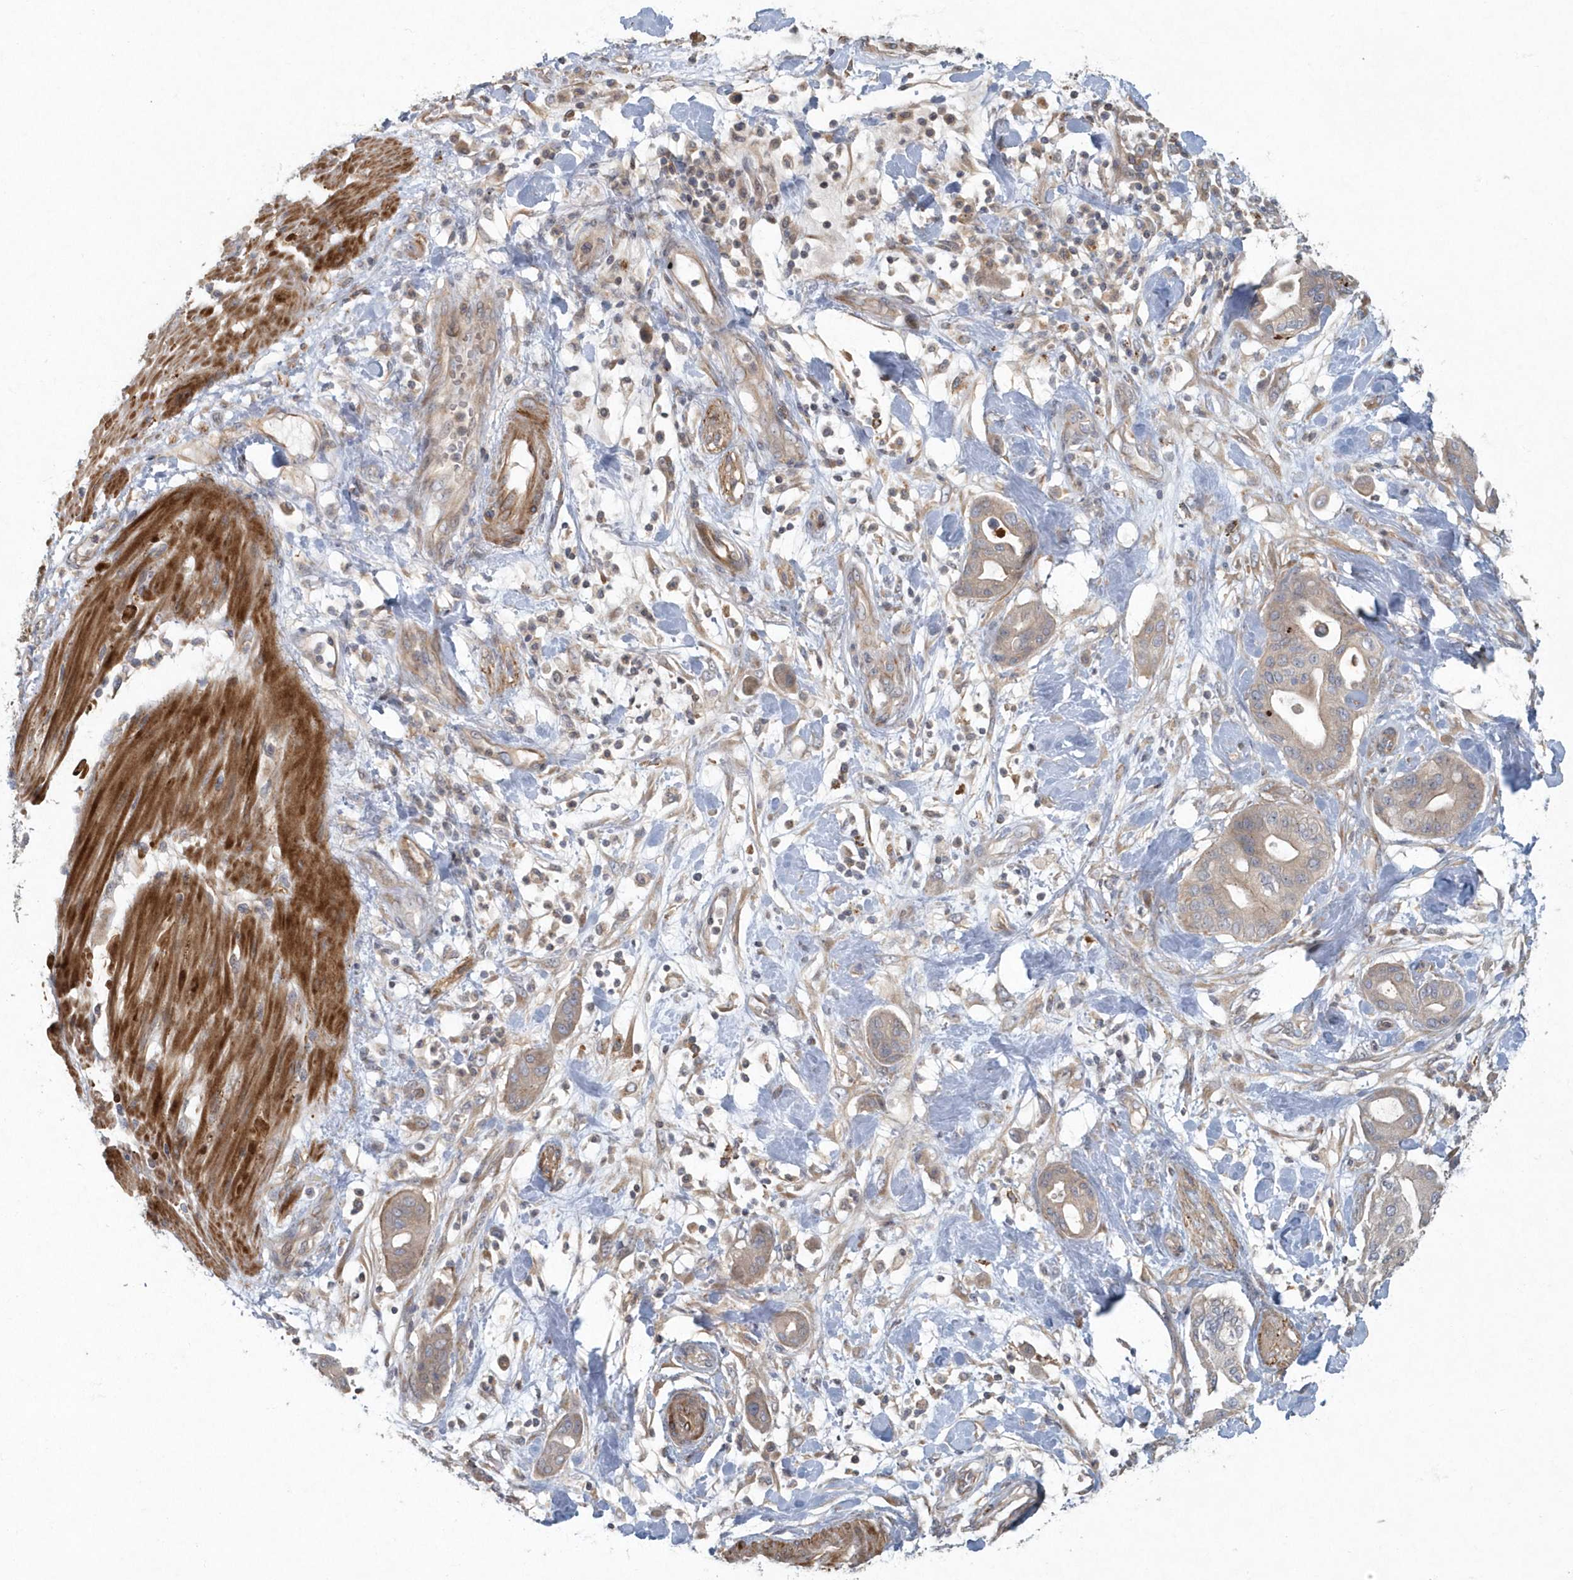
{"staining": {"intensity": "weak", "quantity": "<25%", "location": "cytoplasmic/membranous"}, "tissue": "pancreatic cancer", "cell_type": "Tumor cells", "image_type": "cancer", "snomed": [{"axis": "morphology", "description": "Adenocarcinoma, NOS"}, {"axis": "morphology", "description": "Adenocarcinoma, metastatic, NOS"}, {"axis": "topography", "description": "Lymph node"}, {"axis": "topography", "description": "Pancreas"}, {"axis": "topography", "description": "Duodenum"}], "caption": "Tumor cells are negative for protein expression in human pancreatic cancer.", "gene": "ARHGEF38", "patient": {"sex": "female", "age": 64}}